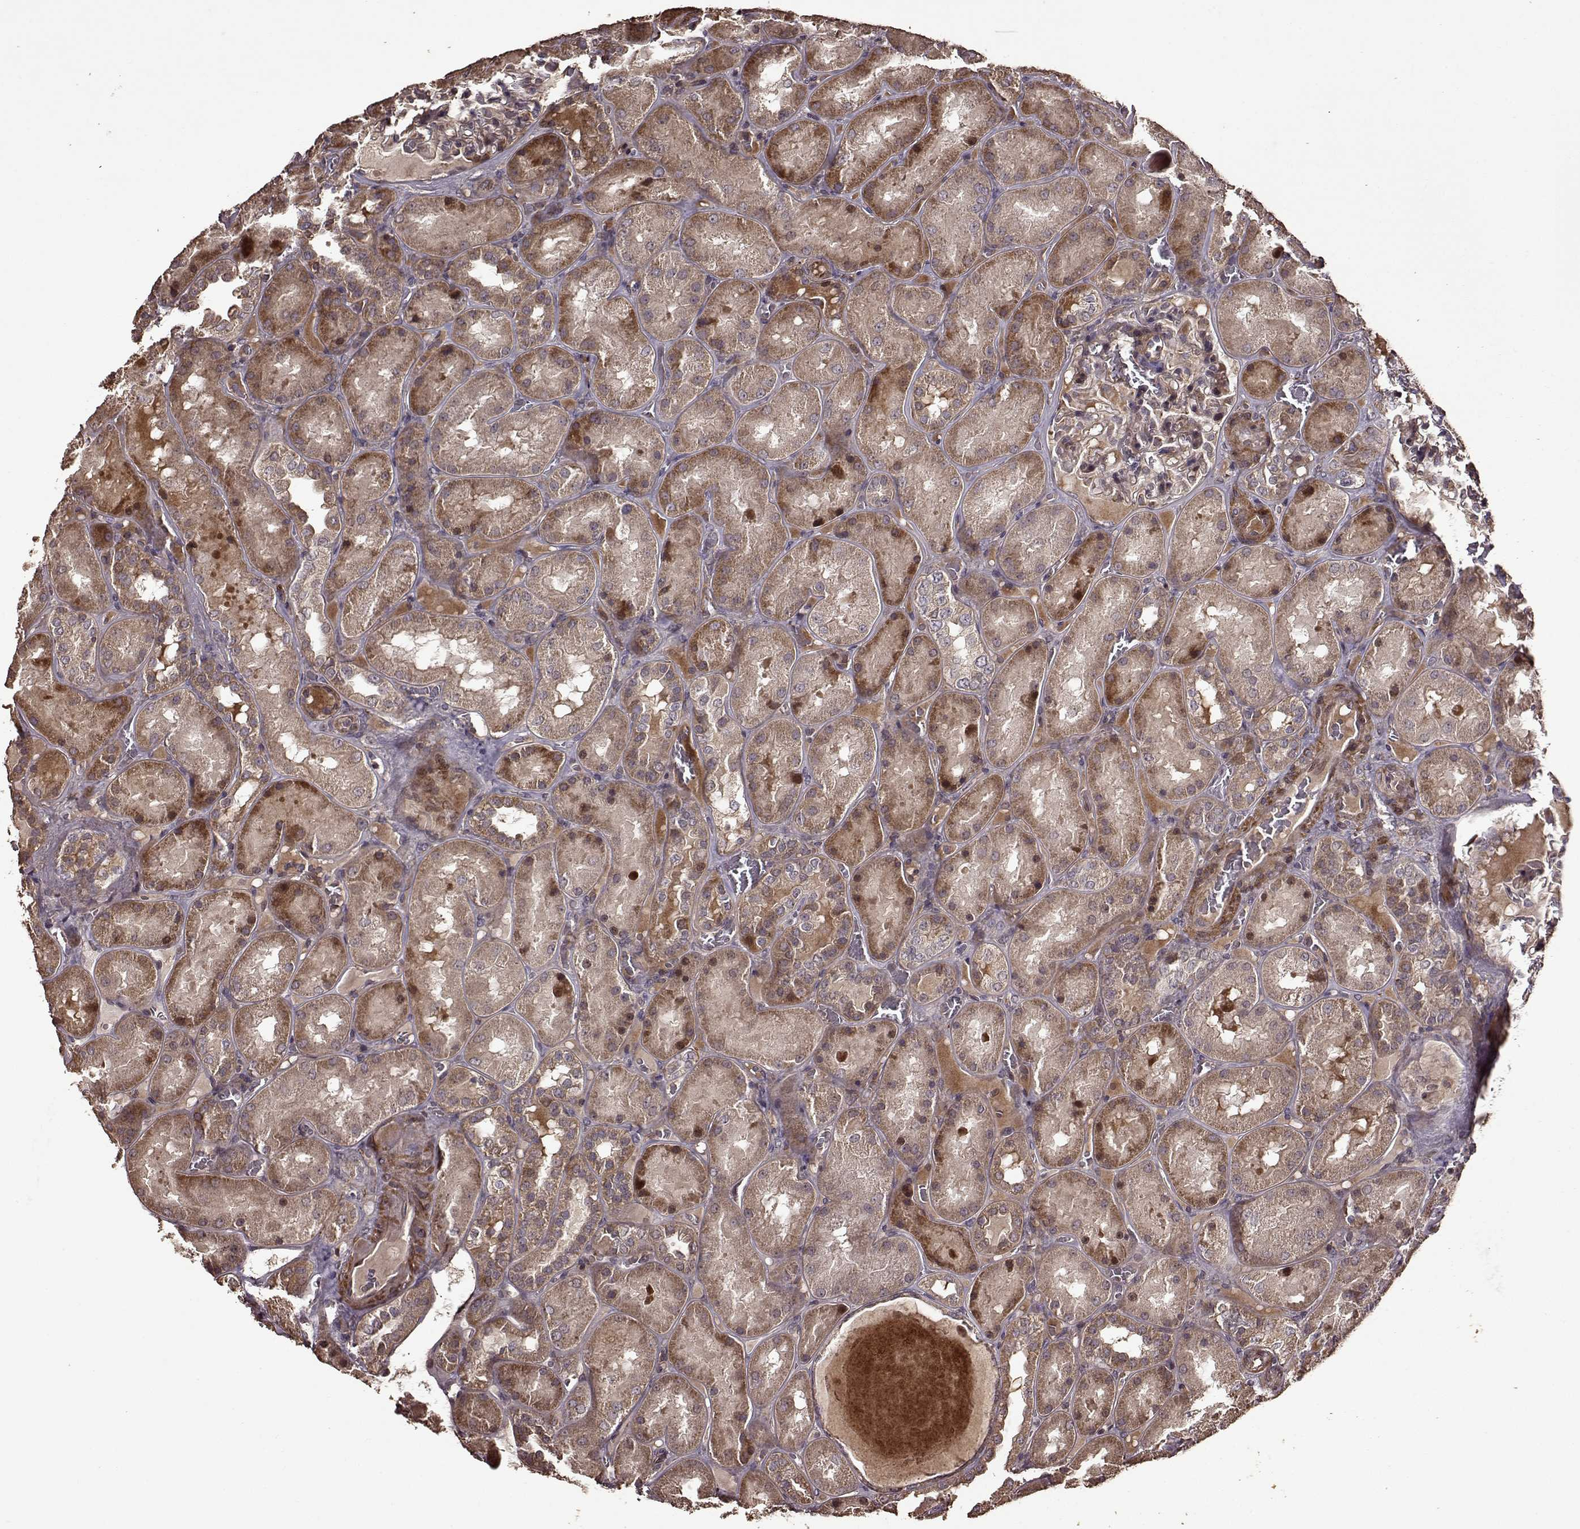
{"staining": {"intensity": "moderate", "quantity": ">75%", "location": "cytoplasmic/membranous"}, "tissue": "kidney", "cell_type": "Cells in glomeruli", "image_type": "normal", "snomed": [{"axis": "morphology", "description": "Normal tissue, NOS"}, {"axis": "topography", "description": "Kidney"}], "caption": "A high-resolution micrograph shows immunohistochemistry staining of normal kidney, which demonstrates moderate cytoplasmic/membranous positivity in approximately >75% of cells in glomeruli. The staining was performed using DAB to visualize the protein expression in brown, while the nuclei were stained in blue with hematoxylin (Magnification: 20x).", "gene": "FBXW11", "patient": {"sex": "male", "age": 73}}